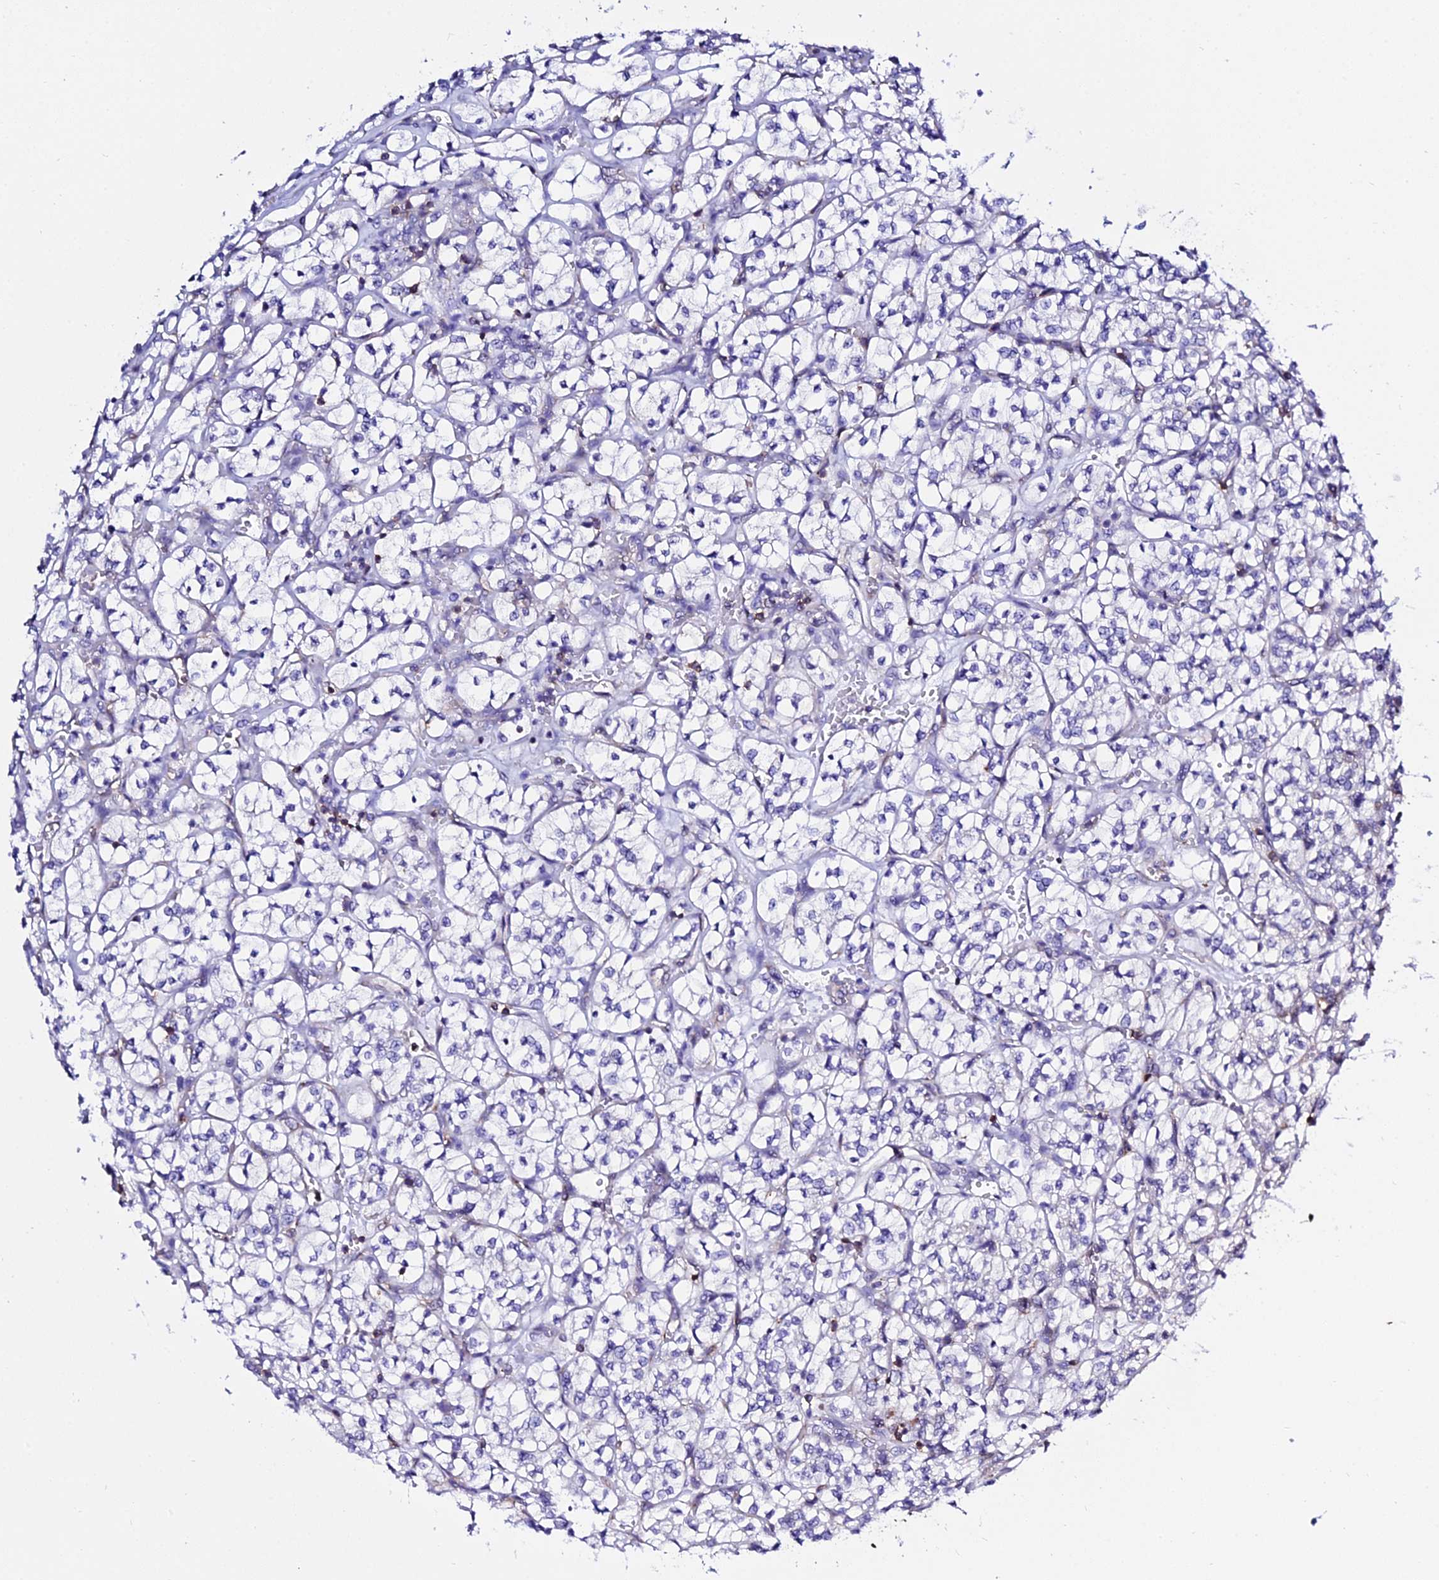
{"staining": {"intensity": "negative", "quantity": "none", "location": "none"}, "tissue": "renal cancer", "cell_type": "Tumor cells", "image_type": "cancer", "snomed": [{"axis": "morphology", "description": "Adenocarcinoma, NOS"}, {"axis": "topography", "description": "Kidney"}], "caption": "Tumor cells are negative for brown protein staining in renal adenocarcinoma. (Brightfield microscopy of DAB (3,3'-diaminobenzidine) IHC at high magnification).", "gene": "S100A16", "patient": {"sex": "female", "age": 64}}